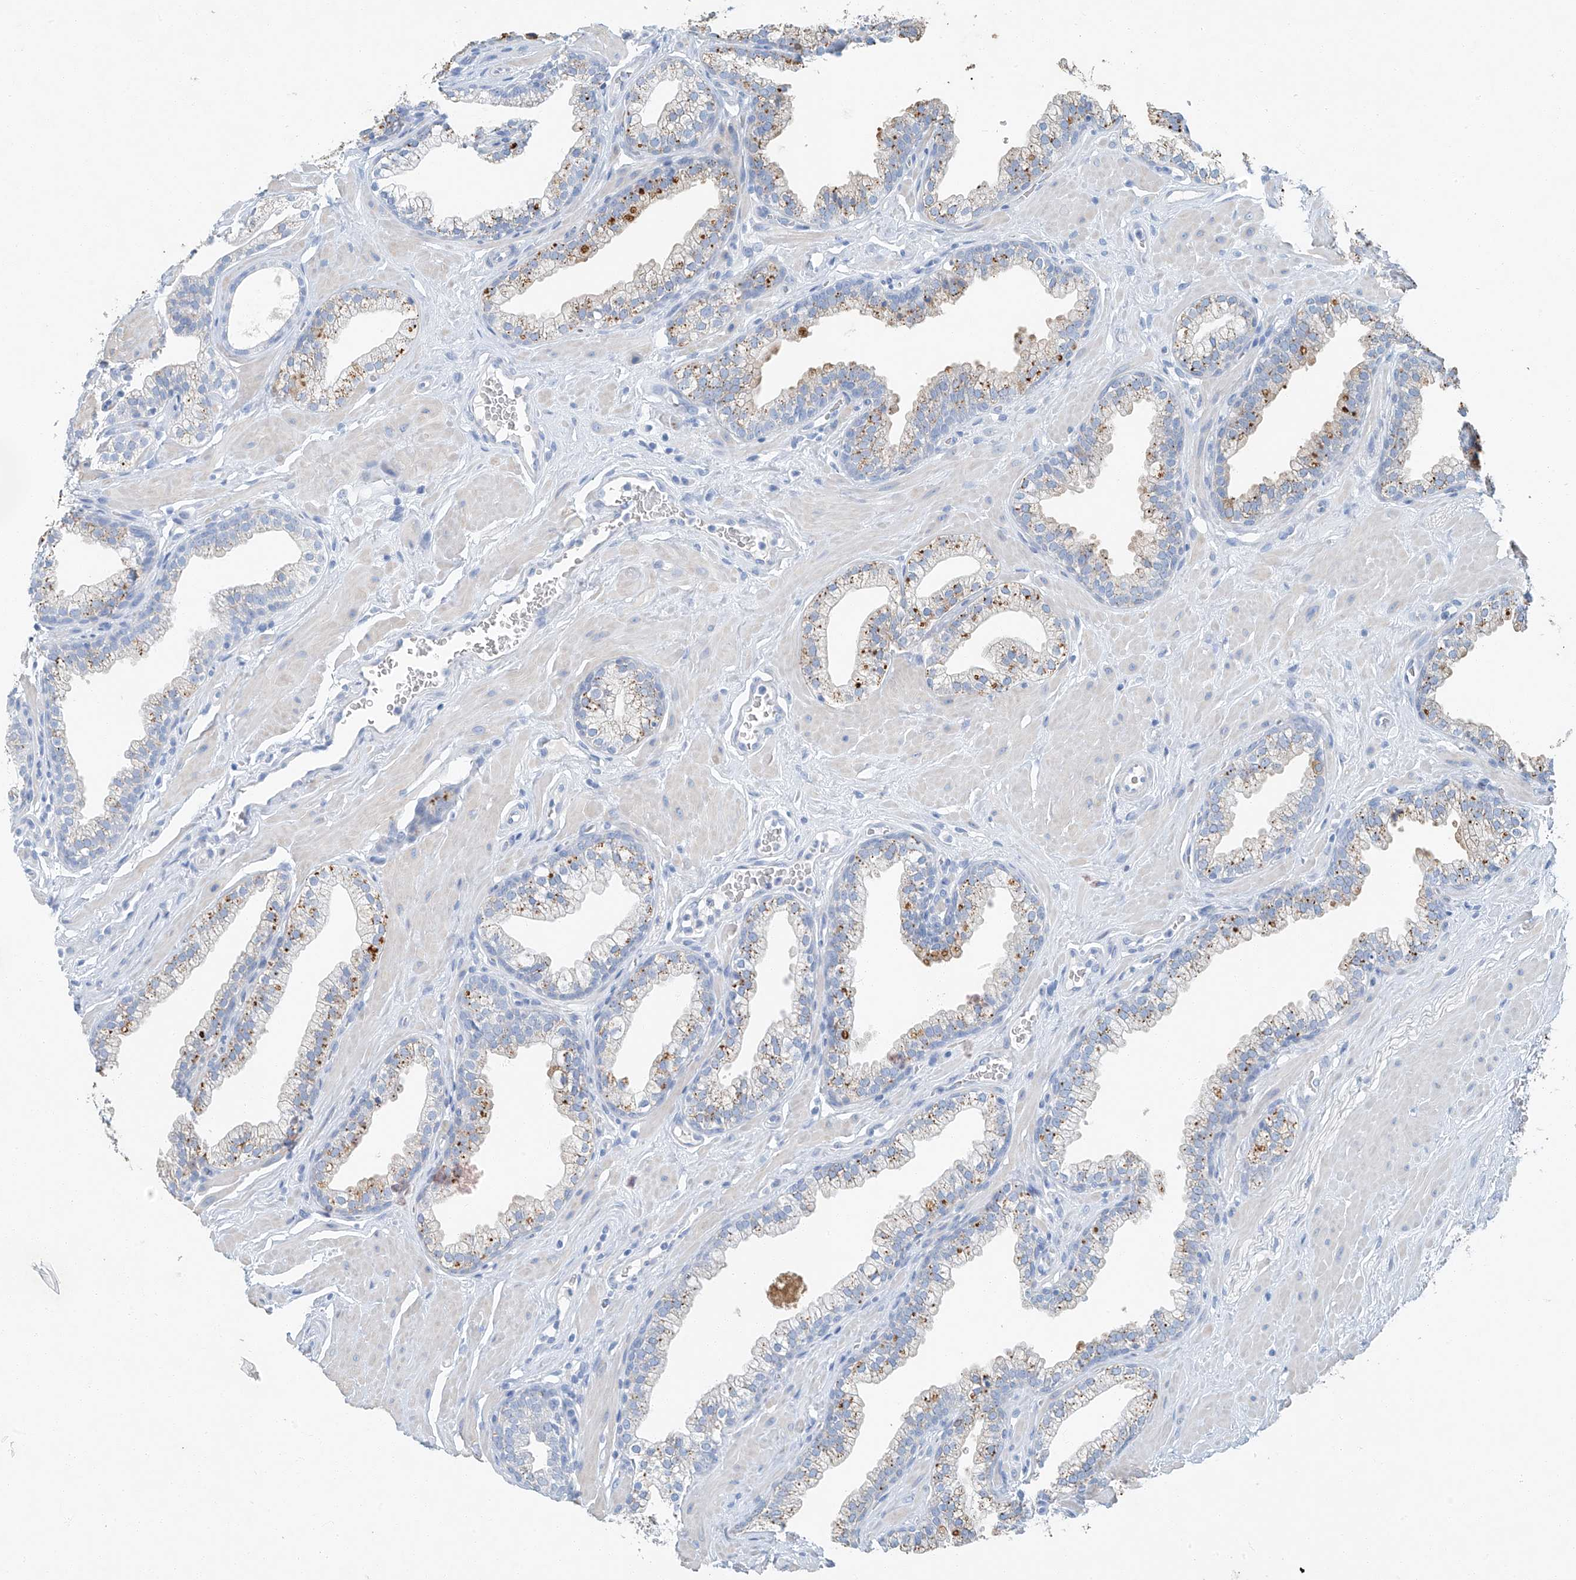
{"staining": {"intensity": "moderate", "quantity": "<25%", "location": "cytoplasmic/membranous"}, "tissue": "prostate", "cell_type": "Glandular cells", "image_type": "normal", "snomed": [{"axis": "morphology", "description": "Normal tissue, NOS"}, {"axis": "morphology", "description": "Urothelial carcinoma, Low grade"}, {"axis": "topography", "description": "Urinary bladder"}, {"axis": "topography", "description": "Prostate"}], "caption": "Immunohistochemistry (DAB) staining of normal prostate displays moderate cytoplasmic/membranous protein positivity in about <25% of glandular cells.", "gene": "C1orf87", "patient": {"sex": "male", "age": 60}}